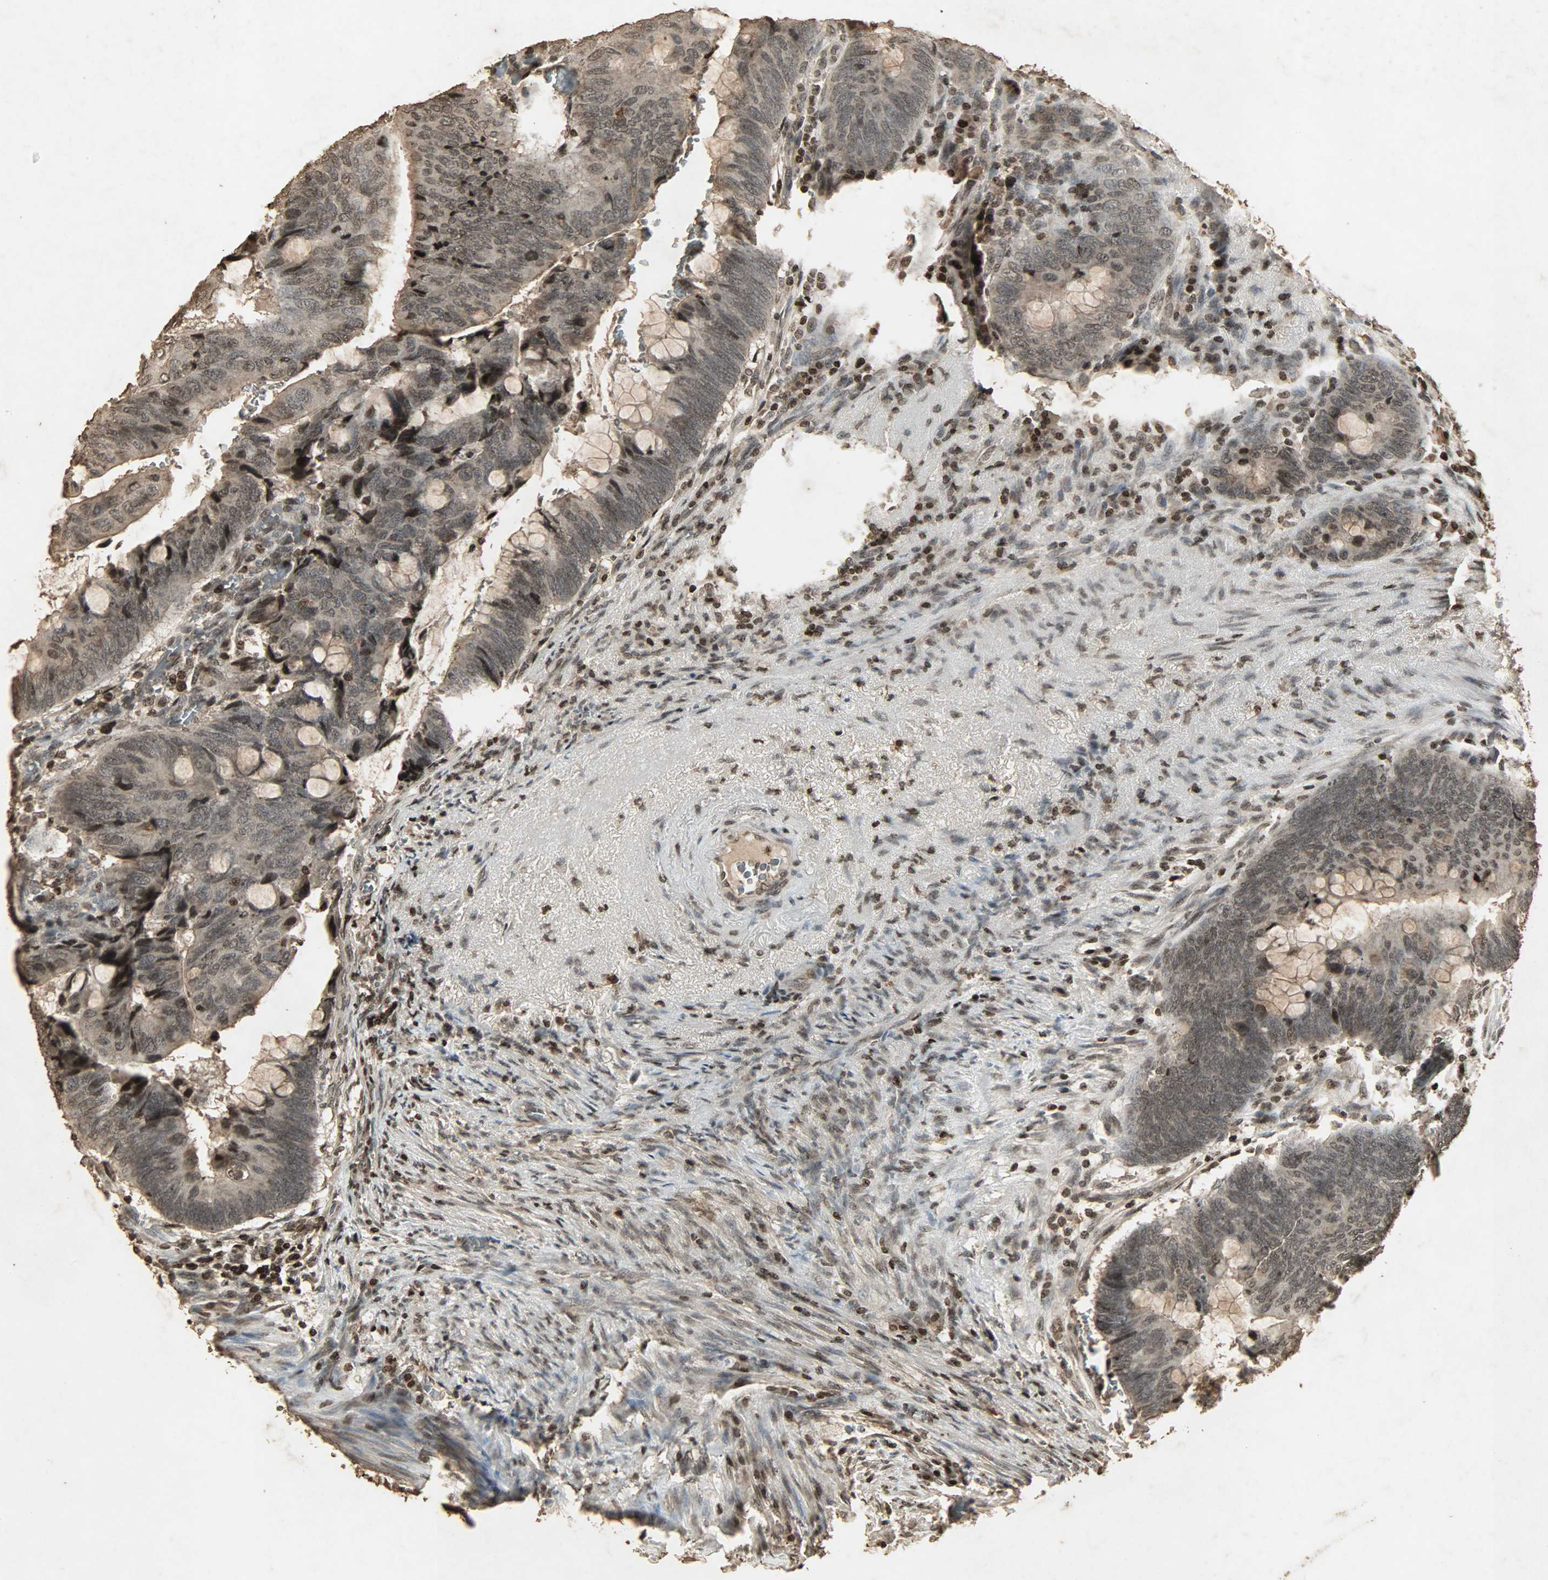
{"staining": {"intensity": "weak", "quantity": ">75%", "location": "cytoplasmic/membranous,nuclear"}, "tissue": "colorectal cancer", "cell_type": "Tumor cells", "image_type": "cancer", "snomed": [{"axis": "morphology", "description": "Normal tissue, NOS"}, {"axis": "morphology", "description": "Adenocarcinoma, NOS"}, {"axis": "topography", "description": "Rectum"}, {"axis": "topography", "description": "Peripheral nerve tissue"}], "caption": "Immunohistochemistry micrograph of colorectal cancer stained for a protein (brown), which reveals low levels of weak cytoplasmic/membranous and nuclear positivity in approximately >75% of tumor cells.", "gene": "PPP3R1", "patient": {"sex": "male", "age": 92}}